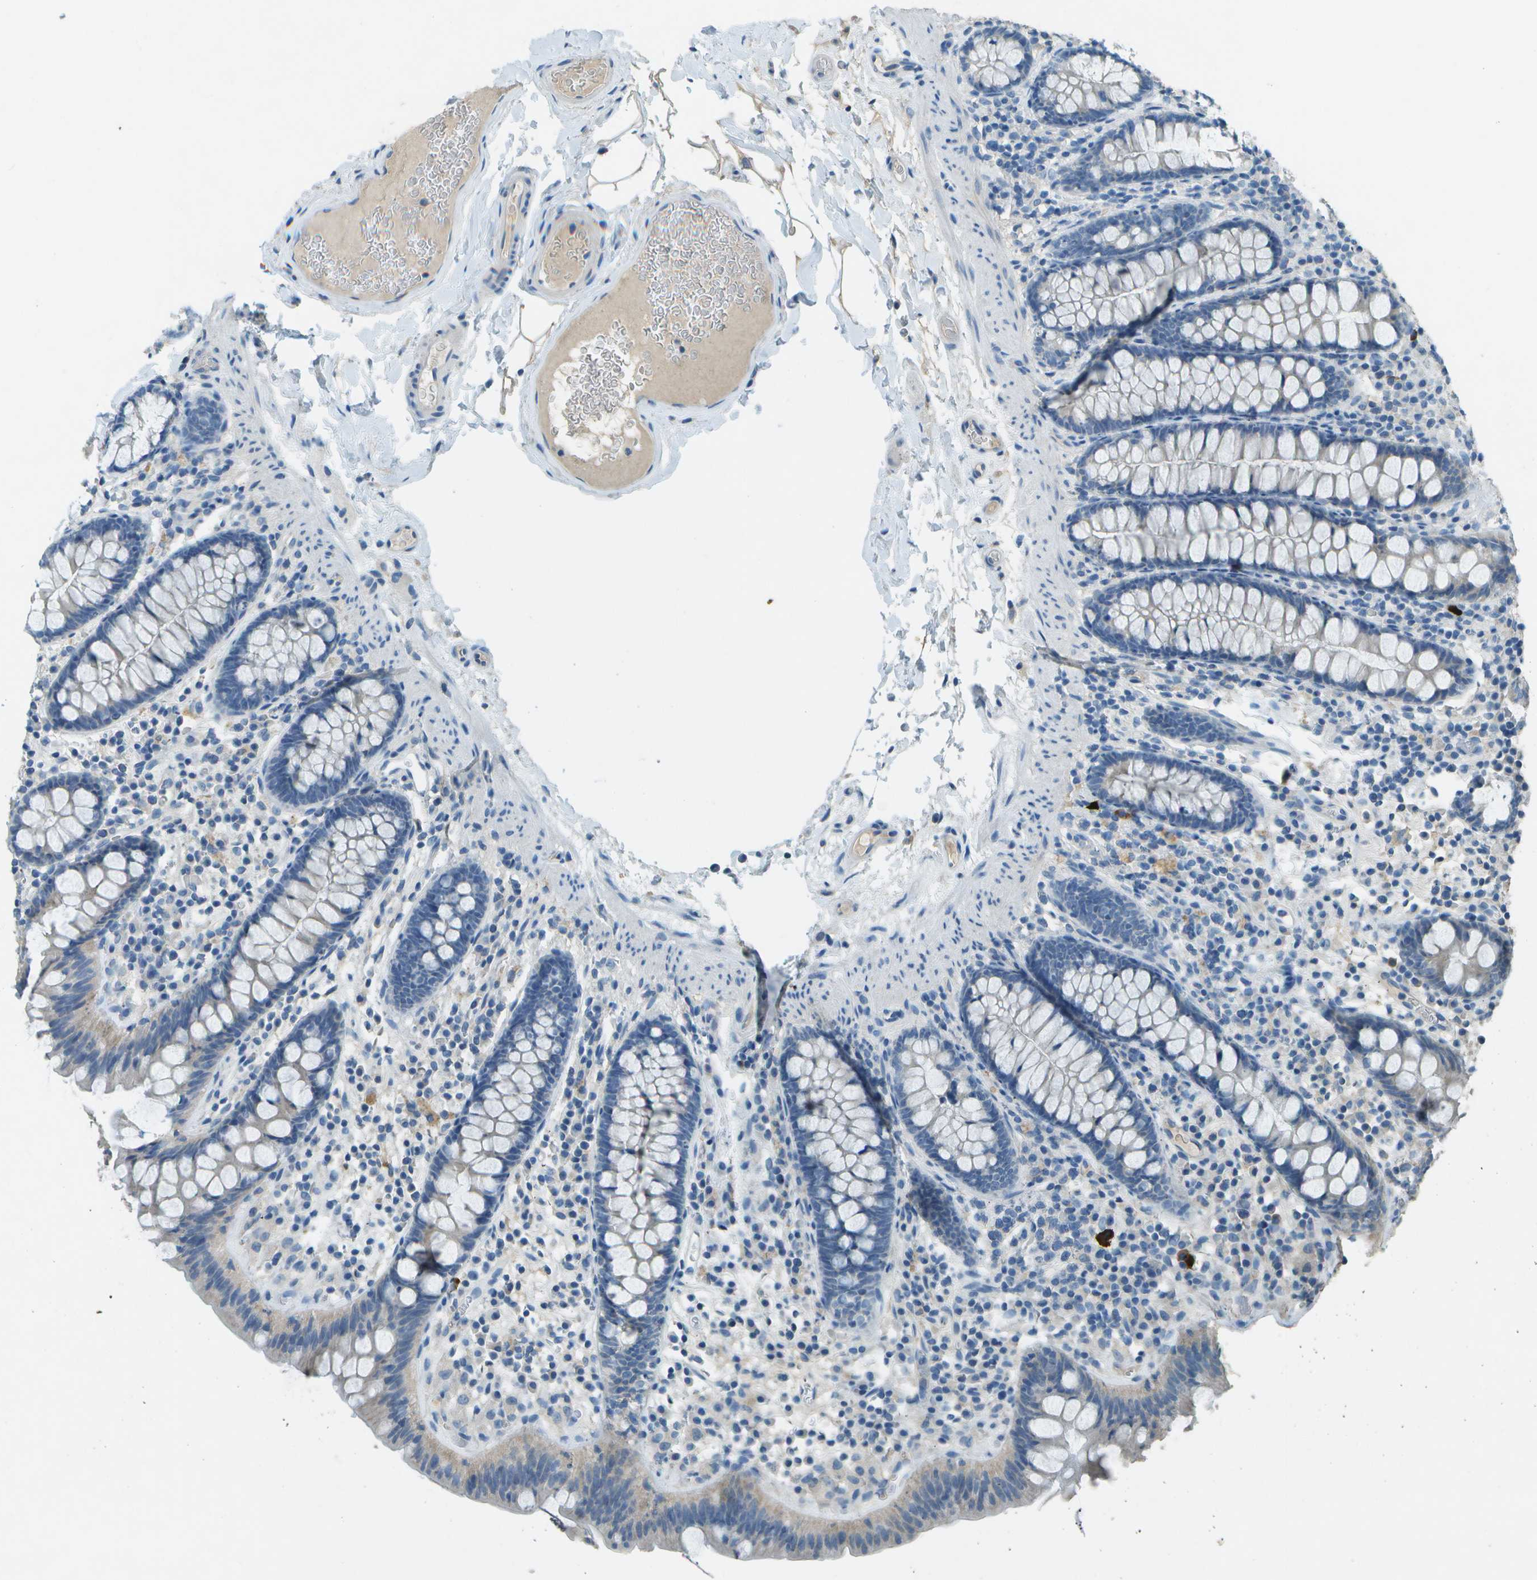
{"staining": {"intensity": "negative", "quantity": "none", "location": "none"}, "tissue": "colon", "cell_type": "Endothelial cells", "image_type": "normal", "snomed": [{"axis": "morphology", "description": "Normal tissue, NOS"}, {"axis": "topography", "description": "Colon"}], "caption": "Histopathology image shows no significant protein staining in endothelial cells of unremarkable colon.", "gene": "LGI2", "patient": {"sex": "female", "age": 80}}